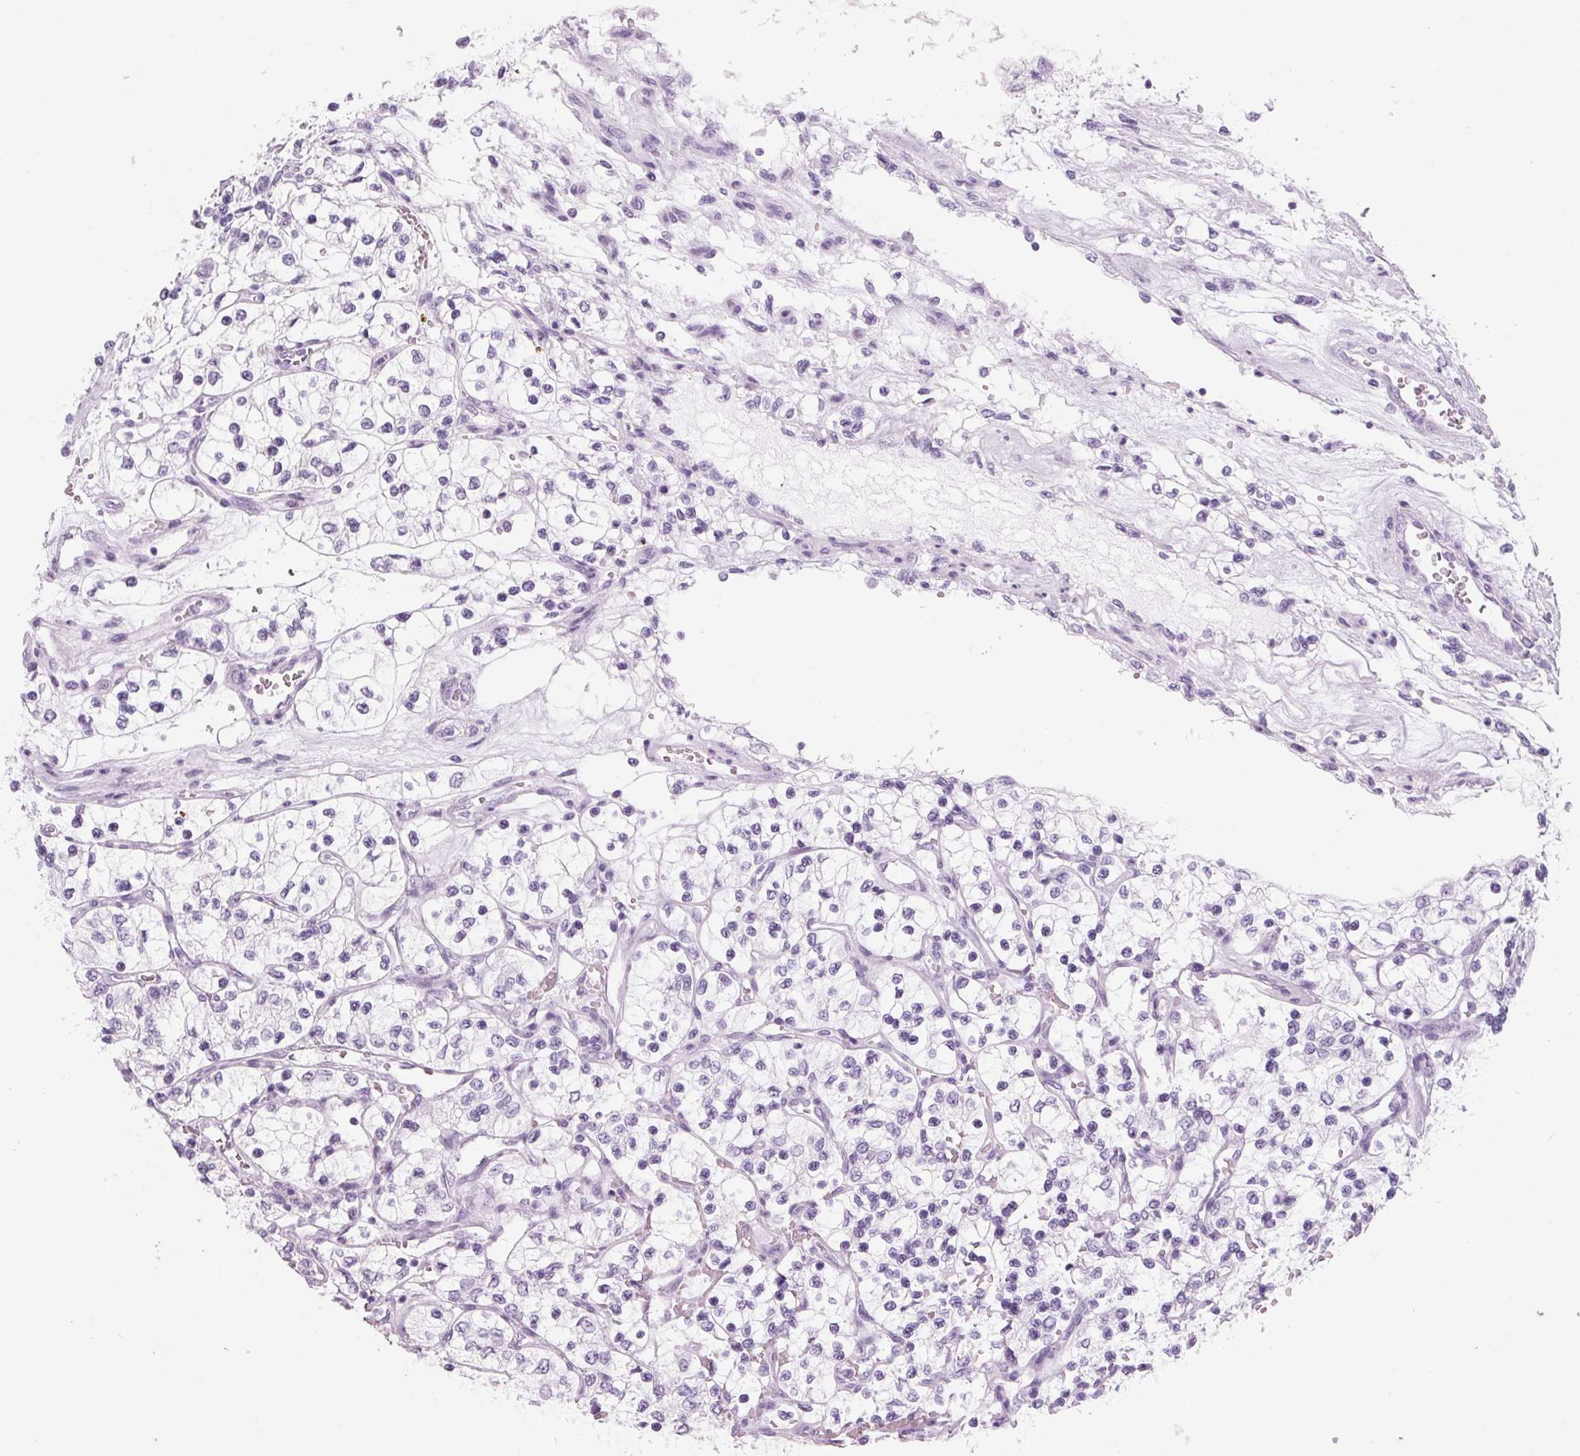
{"staining": {"intensity": "negative", "quantity": "none", "location": "none"}, "tissue": "renal cancer", "cell_type": "Tumor cells", "image_type": "cancer", "snomed": [{"axis": "morphology", "description": "Adenocarcinoma, NOS"}, {"axis": "topography", "description": "Kidney"}], "caption": "An image of human renal adenocarcinoma is negative for staining in tumor cells.", "gene": "ADAM20", "patient": {"sex": "female", "age": 69}}